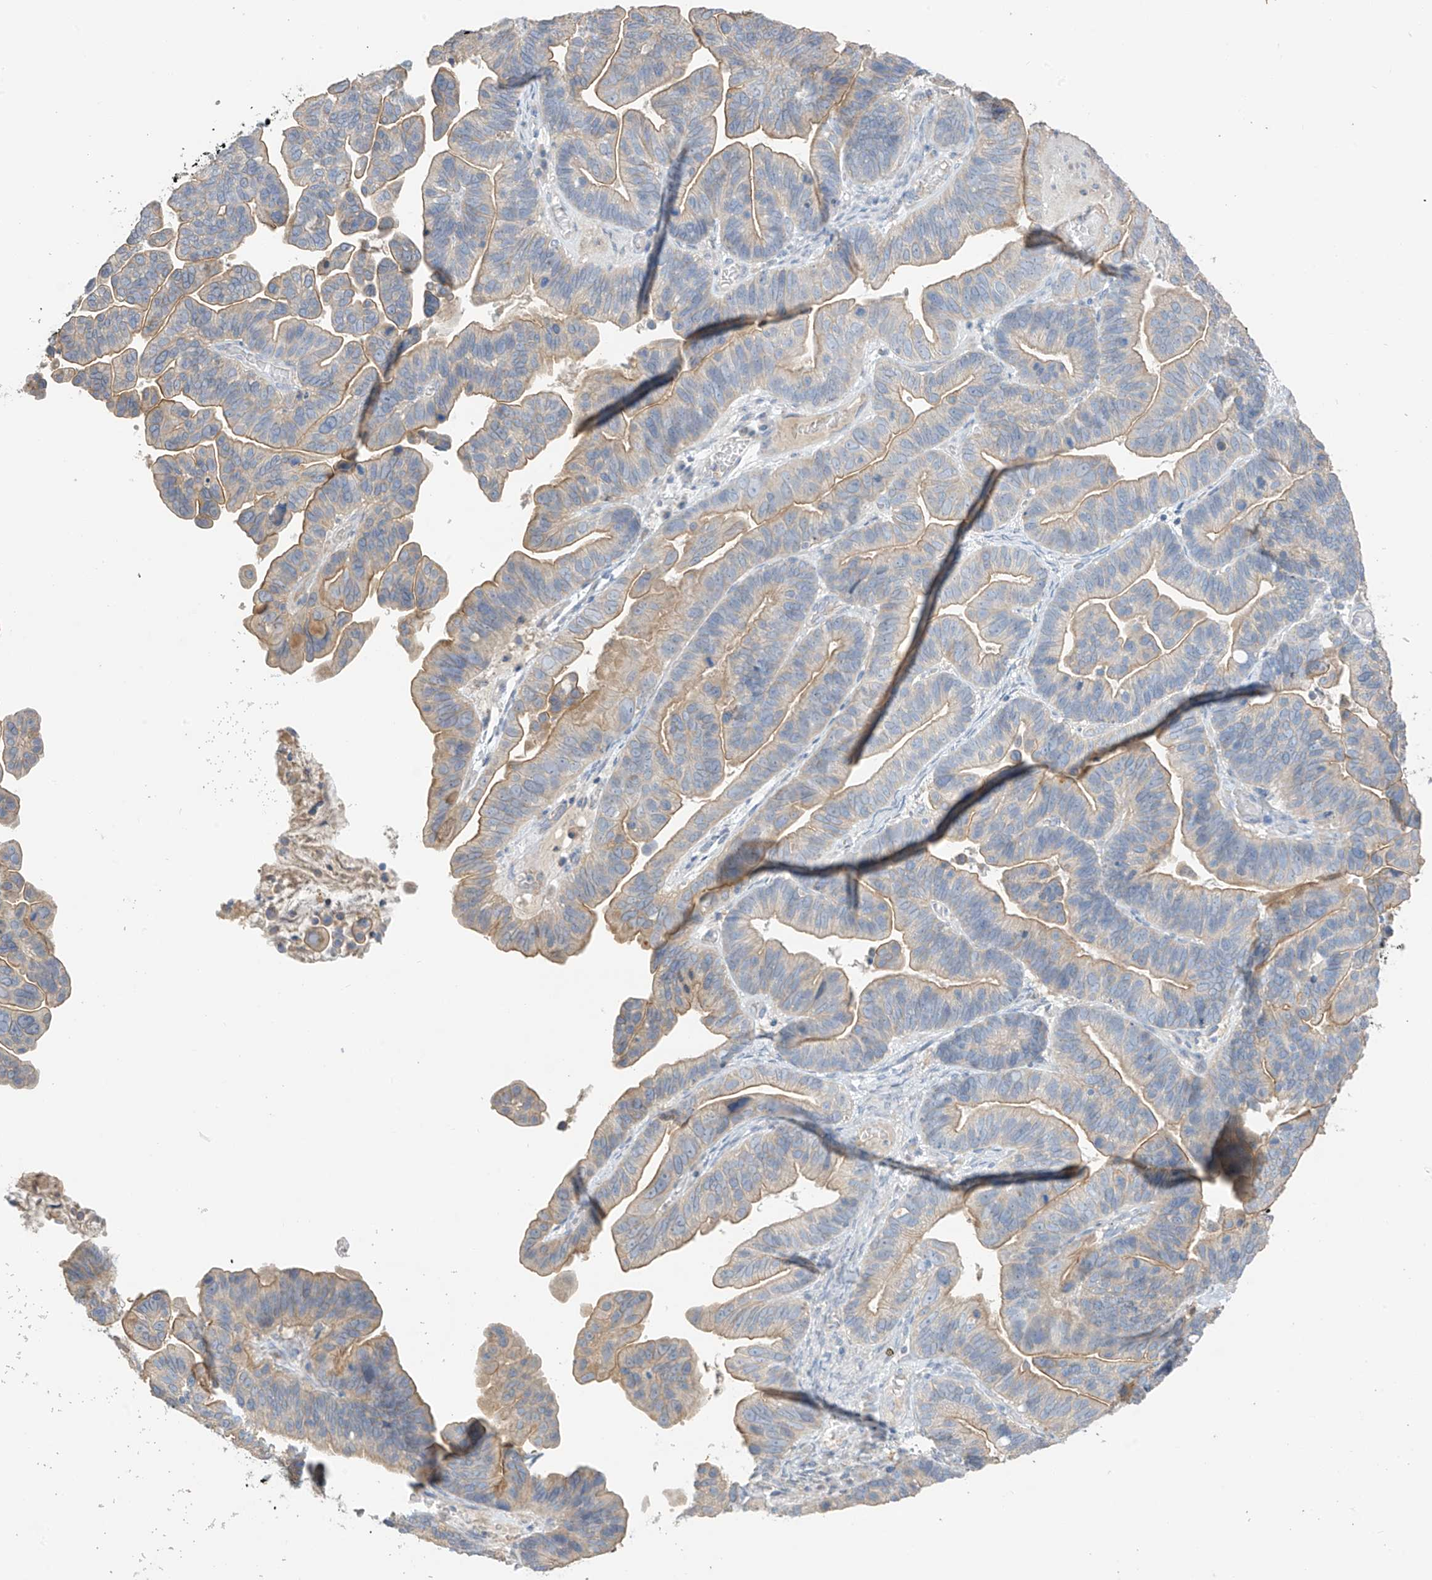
{"staining": {"intensity": "moderate", "quantity": "25%-75%", "location": "cytoplasmic/membranous"}, "tissue": "ovarian cancer", "cell_type": "Tumor cells", "image_type": "cancer", "snomed": [{"axis": "morphology", "description": "Cystadenocarcinoma, serous, NOS"}, {"axis": "topography", "description": "Ovary"}], "caption": "Protein analysis of ovarian cancer tissue displays moderate cytoplasmic/membranous expression in approximately 25%-75% of tumor cells.", "gene": "CAPN13", "patient": {"sex": "female", "age": 56}}